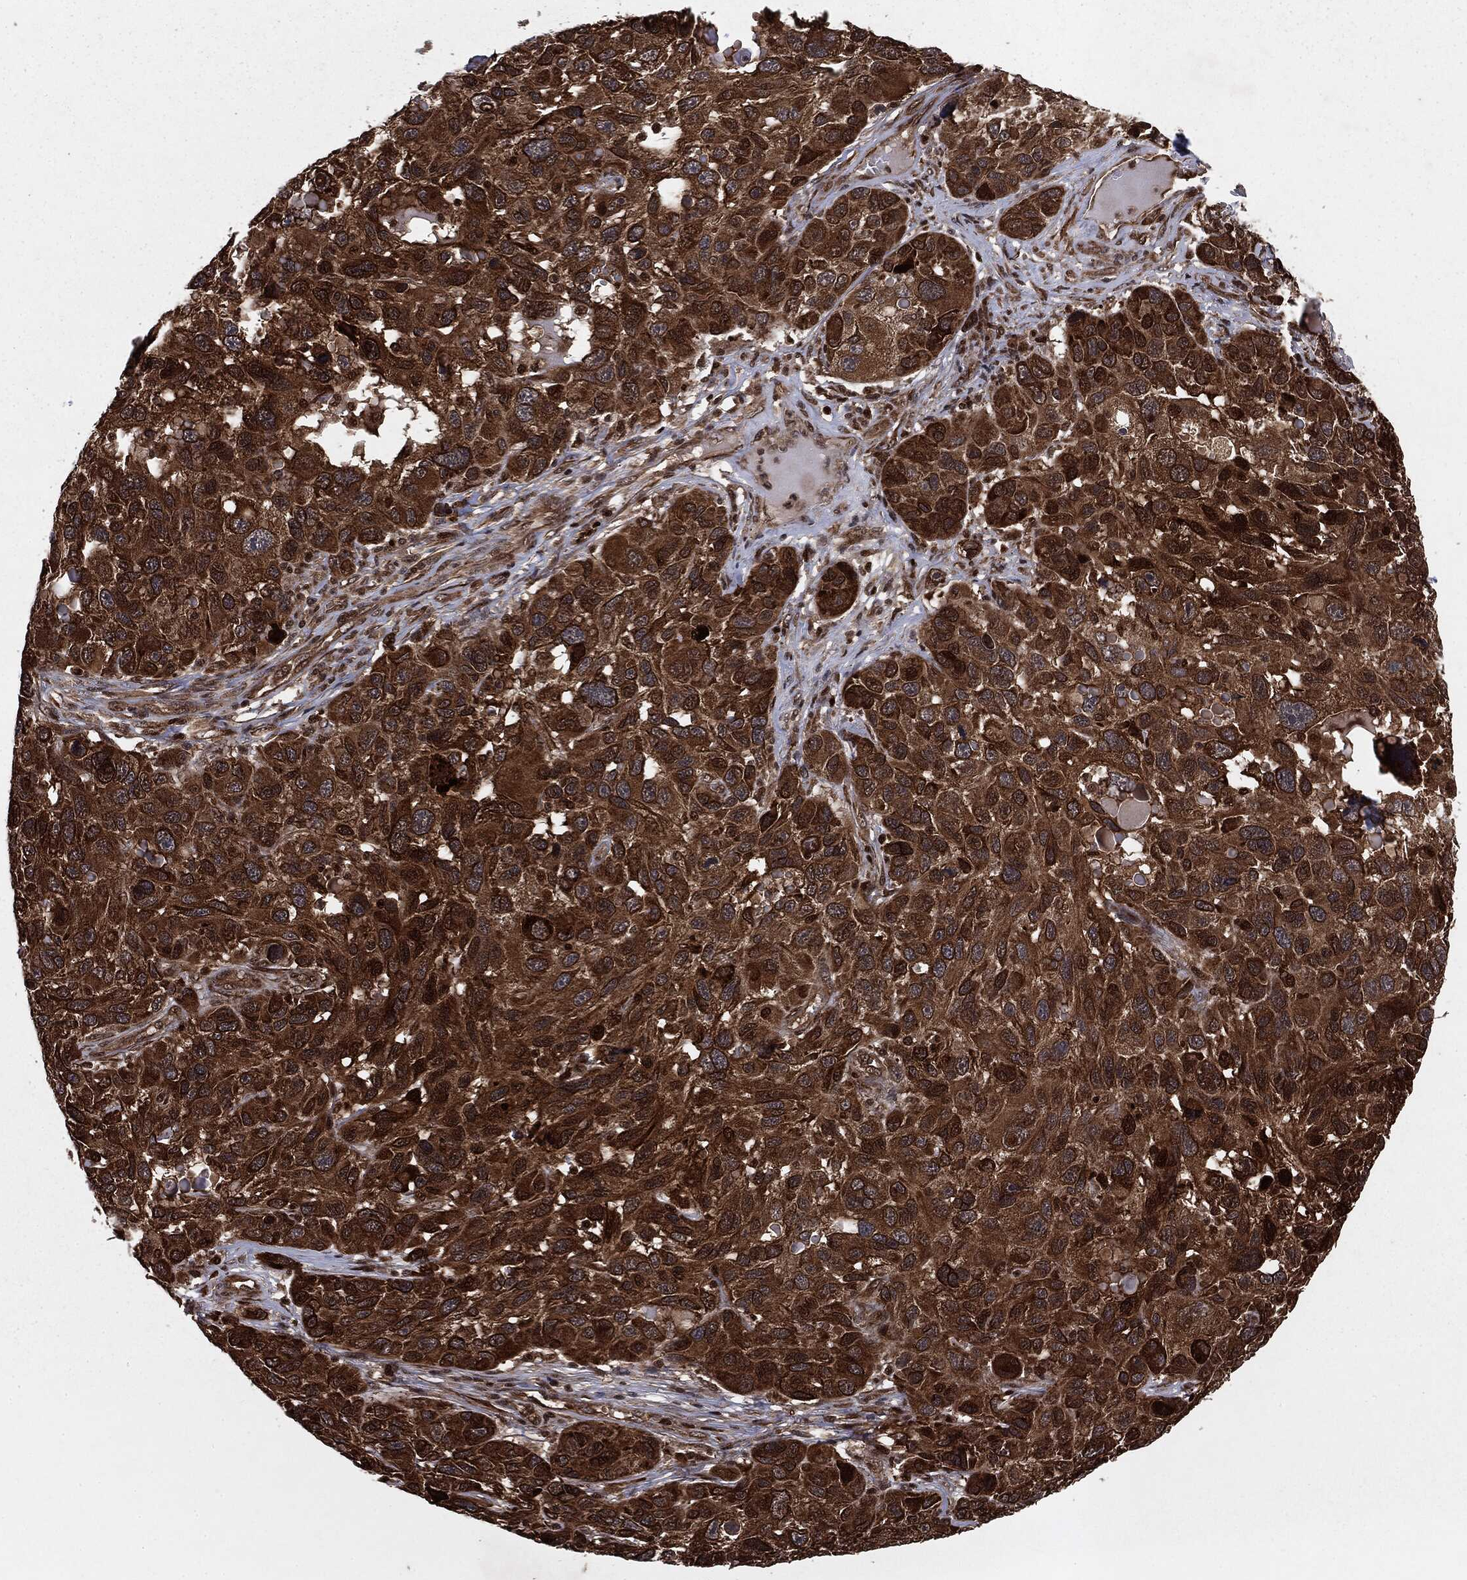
{"staining": {"intensity": "strong", "quantity": ">75%", "location": "cytoplasmic/membranous"}, "tissue": "melanoma", "cell_type": "Tumor cells", "image_type": "cancer", "snomed": [{"axis": "morphology", "description": "Malignant melanoma, NOS"}, {"axis": "topography", "description": "Skin"}], "caption": "IHC of melanoma exhibits high levels of strong cytoplasmic/membranous positivity in approximately >75% of tumor cells. The staining was performed using DAB (3,3'-diaminobenzidine), with brown indicating positive protein expression. Nuclei are stained blue with hematoxylin.", "gene": "RANBP9", "patient": {"sex": "male", "age": 53}}